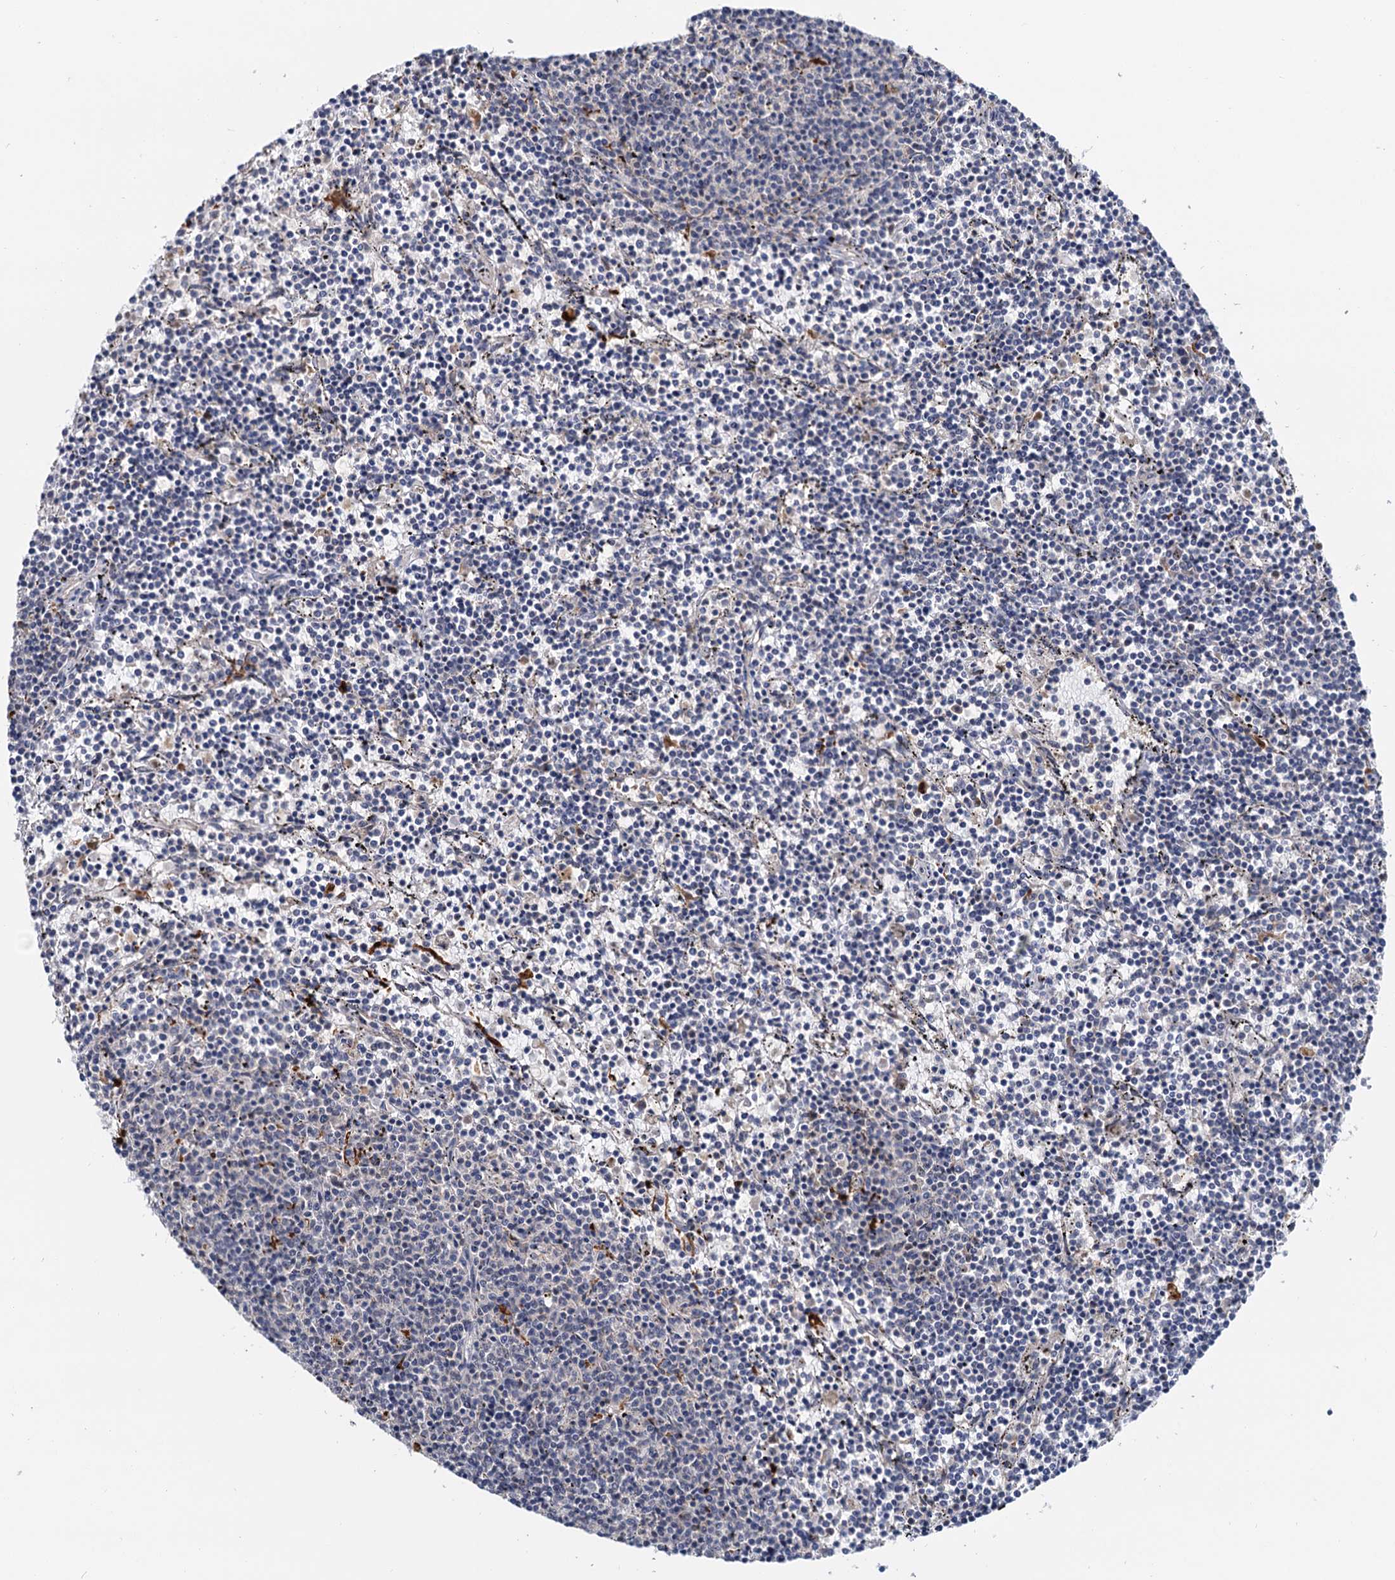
{"staining": {"intensity": "negative", "quantity": "none", "location": "none"}, "tissue": "lymphoma", "cell_type": "Tumor cells", "image_type": "cancer", "snomed": [{"axis": "morphology", "description": "Malignant lymphoma, non-Hodgkin's type, Low grade"}, {"axis": "topography", "description": "Spleen"}], "caption": "High power microscopy photomicrograph of an IHC histopathology image of lymphoma, revealing no significant staining in tumor cells.", "gene": "NAT10", "patient": {"sex": "female", "age": 50}}